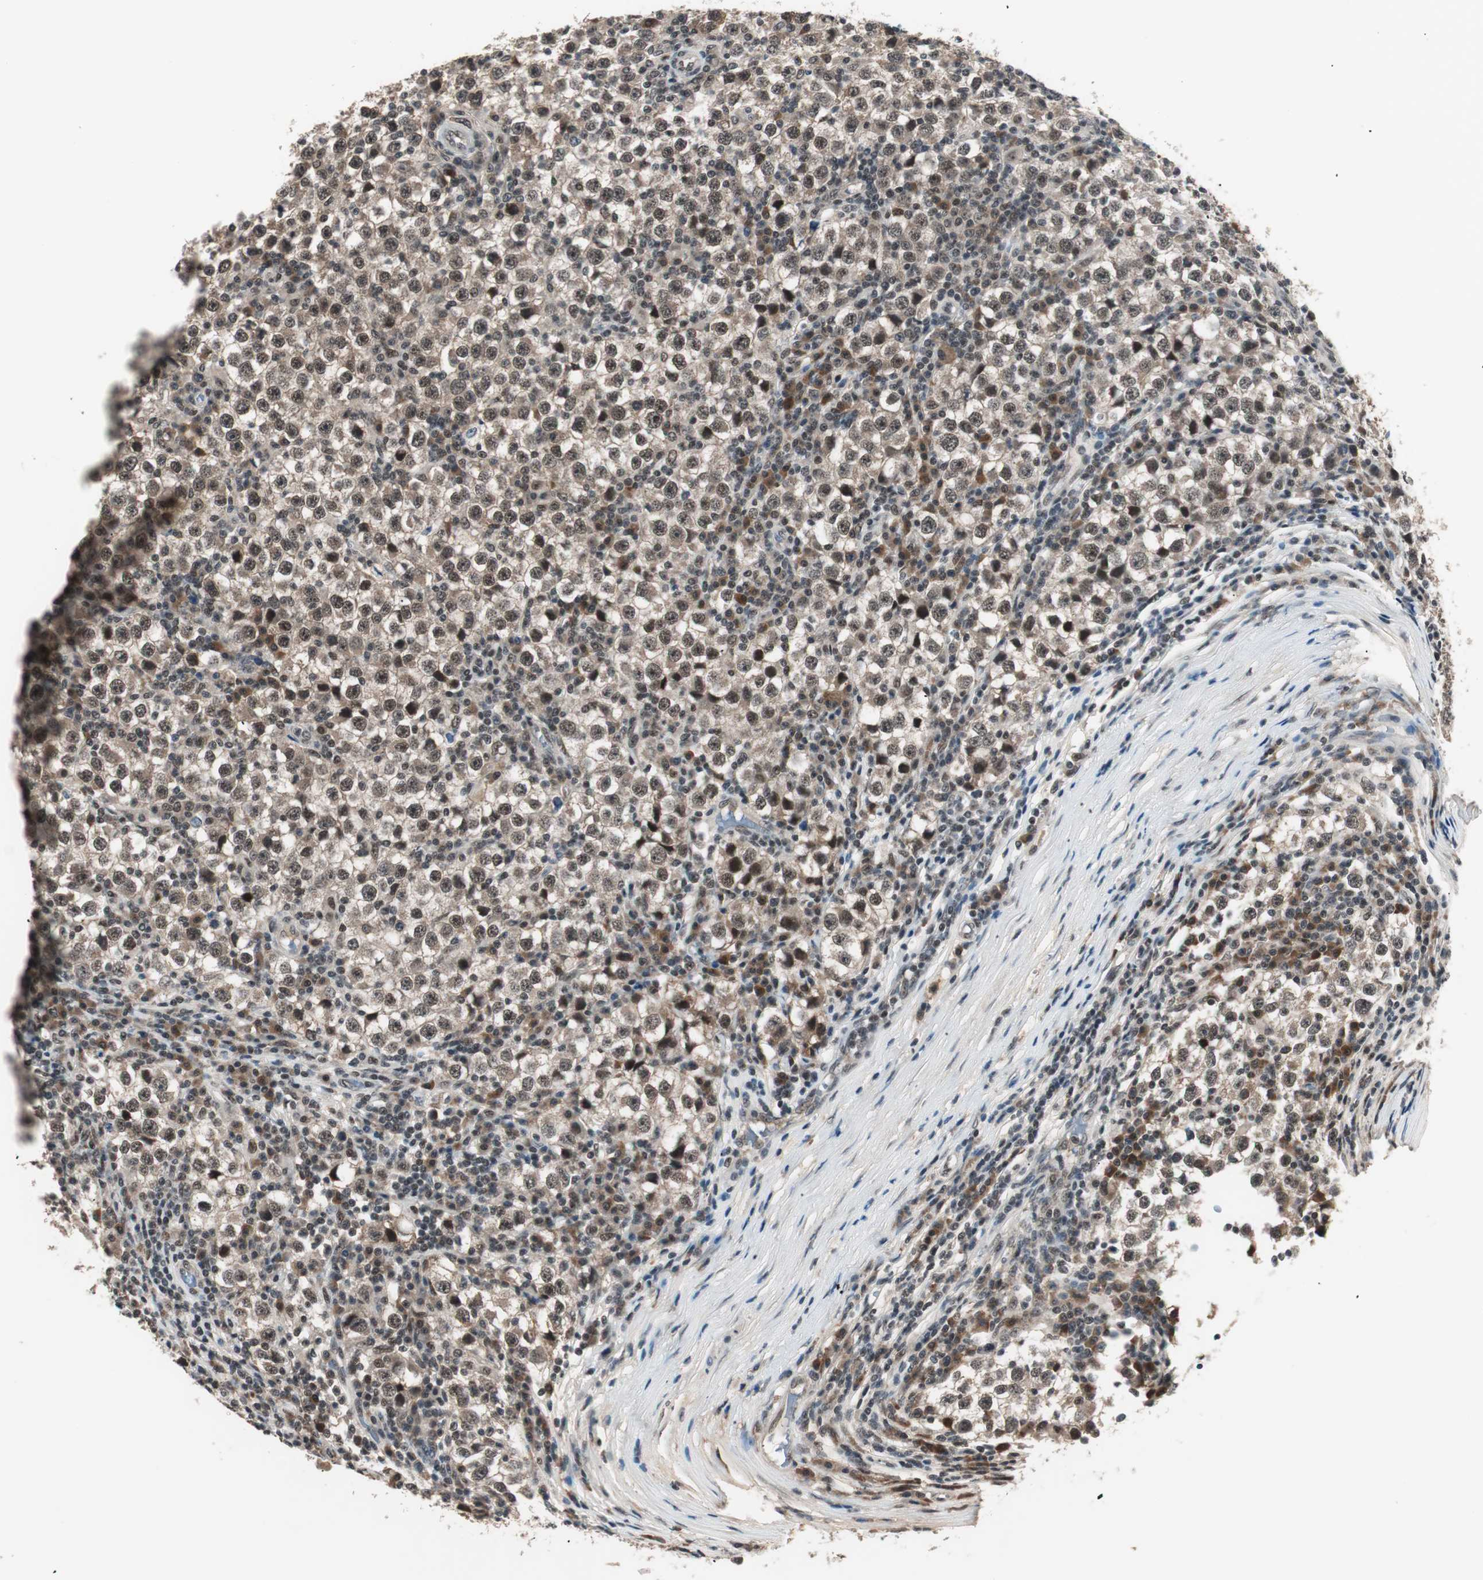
{"staining": {"intensity": "weak", "quantity": ">75%", "location": "cytoplasmic/membranous,nuclear"}, "tissue": "testis cancer", "cell_type": "Tumor cells", "image_type": "cancer", "snomed": [{"axis": "morphology", "description": "Seminoma, NOS"}, {"axis": "topography", "description": "Testis"}], "caption": "IHC (DAB (3,3'-diaminobenzidine)) staining of testis cancer exhibits weak cytoplasmic/membranous and nuclear protein expression in about >75% of tumor cells.", "gene": "NFRKB", "patient": {"sex": "male", "age": 65}}